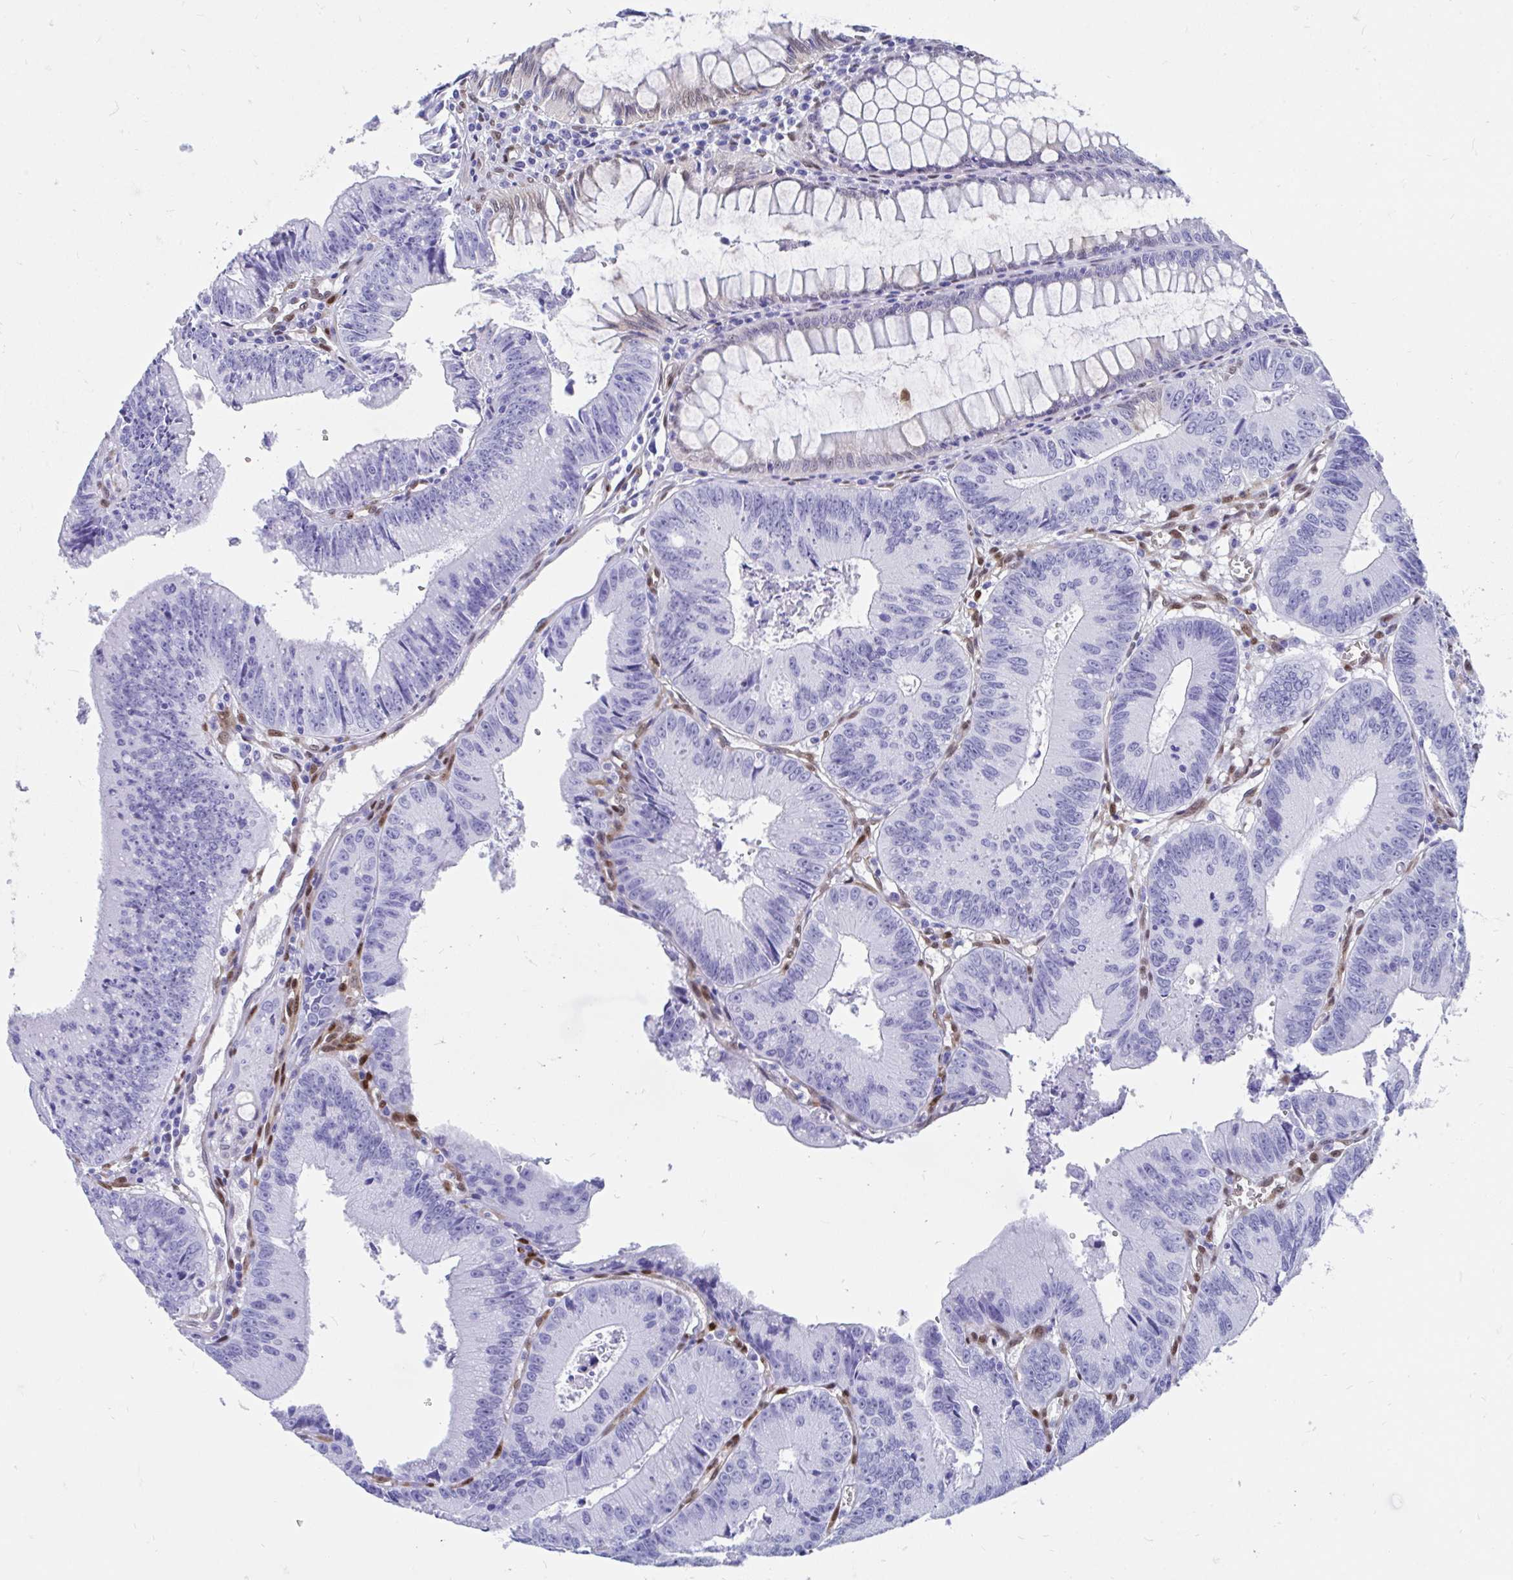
{"staining": {"intensity": "negative", "quantity": "none", "location": "none"}, "tissue": "colorectal cancer", "cell_type": "Tumor cells", "image_type": "cancer", "snomed": [{"axis": "morphology", "description": "Adenocarcinoma, NOS"}, {"axis": "topography", "description": "Rectum"}], "caption": "Human adenocarcinoma (colorectal) stained for a protein using immunohistochemistry shows no expression in tumor cells.", "gene": "RBPMS", "patient": {"sex": "female", "age": 81}}